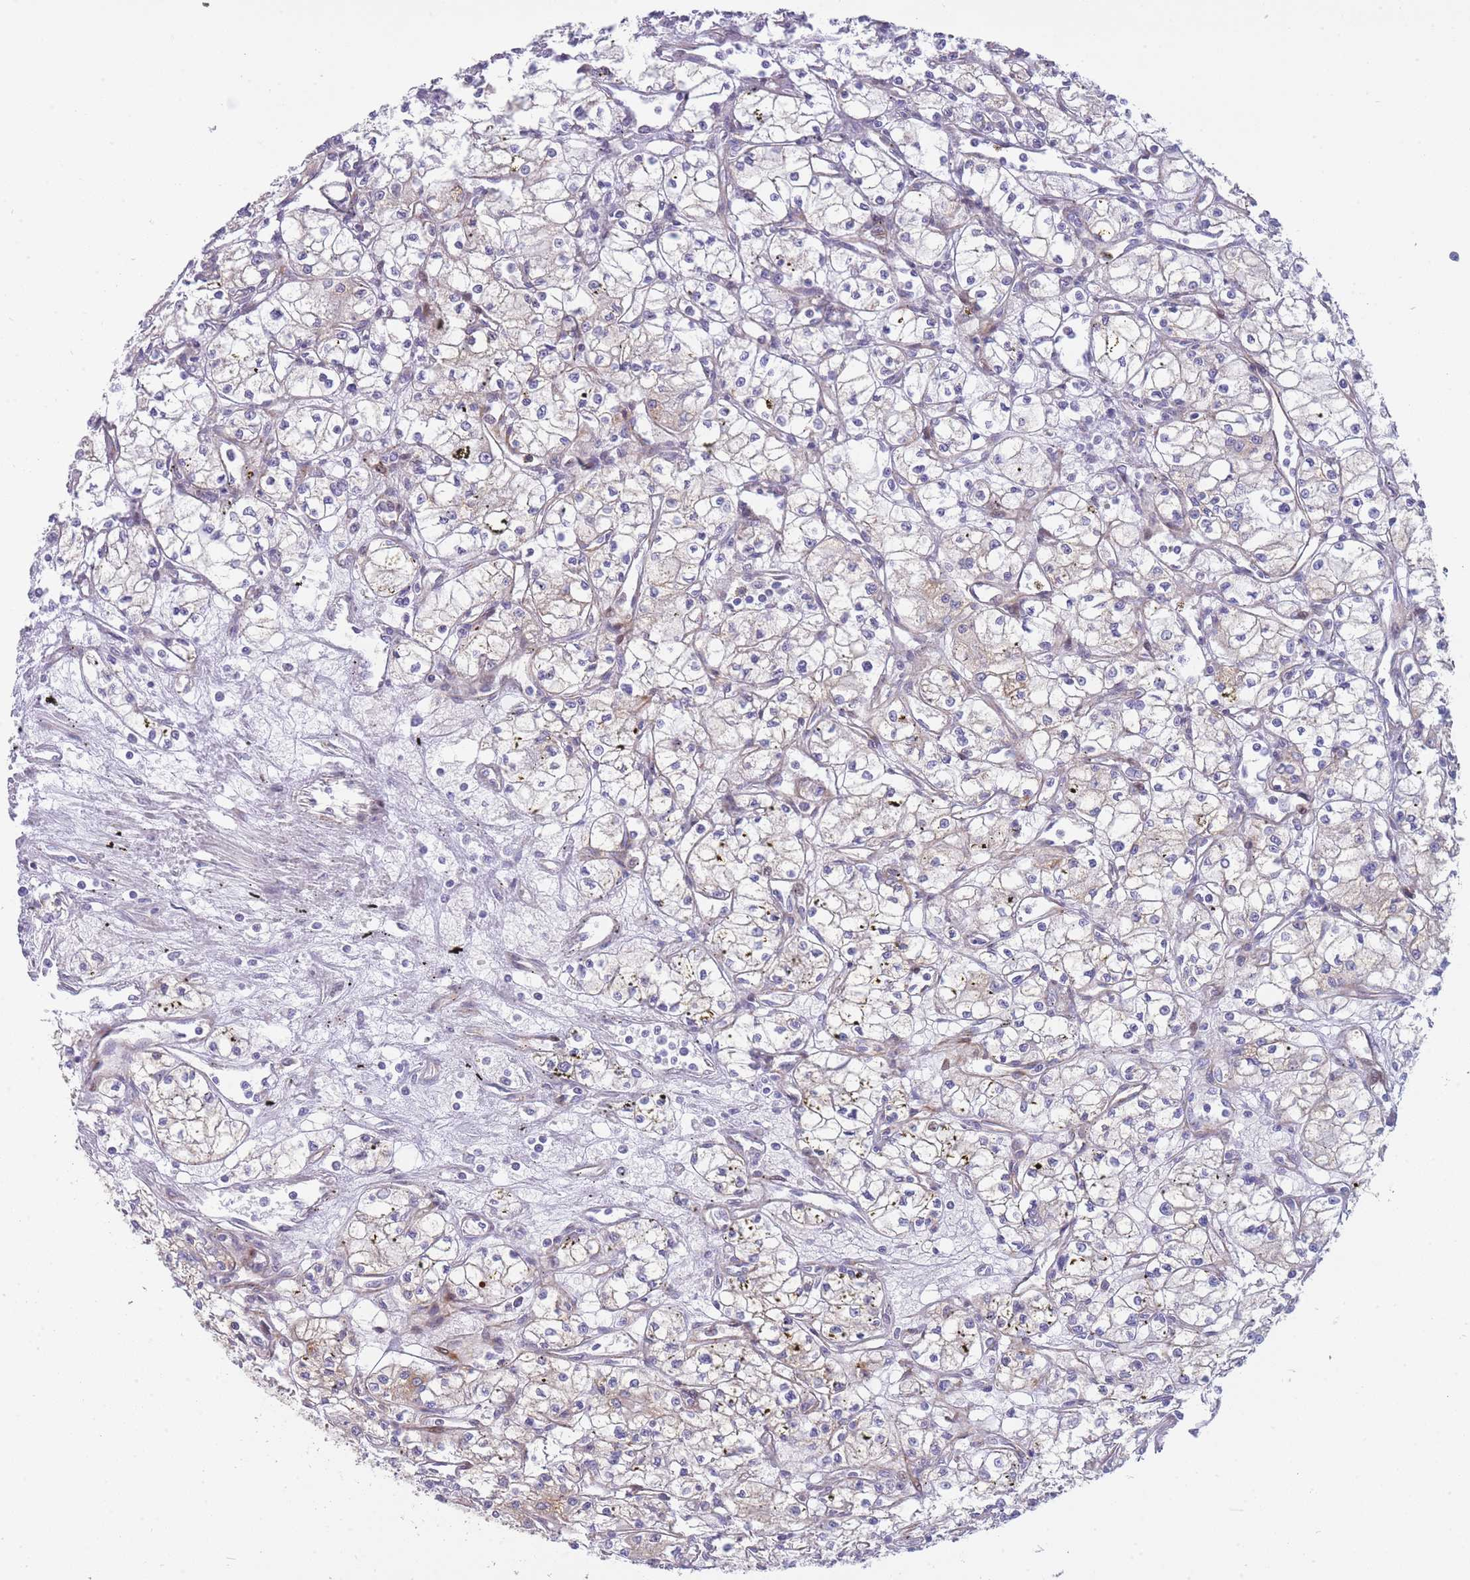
{"staining": {"intensity": "negative", "quantity": "none", "location": "none"}, "tissue": "renal cancer", "cell_type": "Tumor cells", "image_type": "cancer", "snomed": [{"axis": "morphology", "description": "Adenocarcinoma, NOS"}, {"axis": "topography", "description": "Kidney"}], "caption": "The histopathology image shows no significant expression in tumor cells of renal cancer (adenocarcinoma).", "gene": "ATP5MC2", "patient": {"sex": "male", "age": 59}}